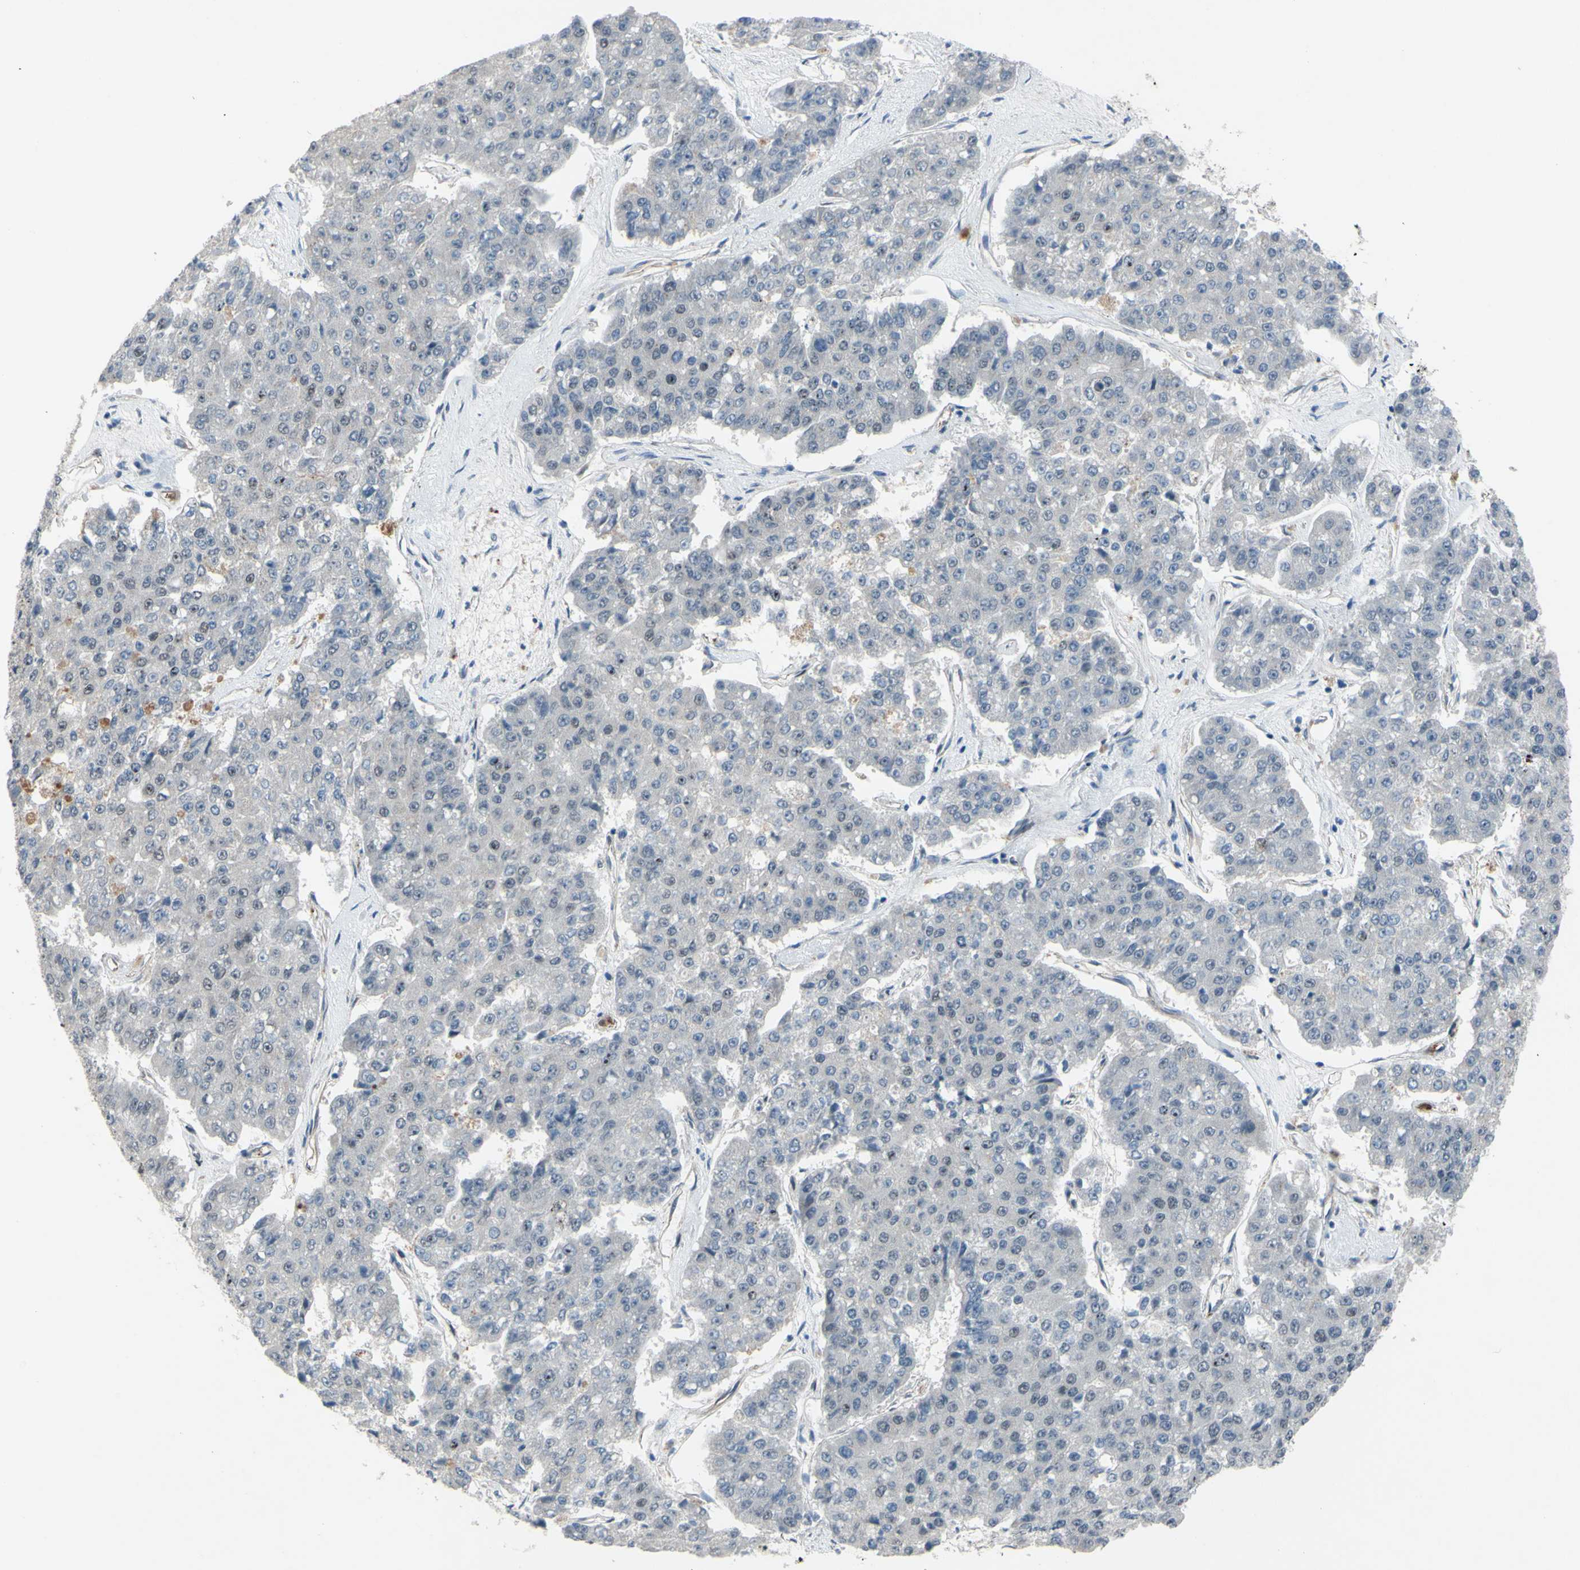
{"staining": {"intensity": "negative", "quantity": "none", "location": "none"}, "tissue": "pancreatic cancer", "cell_type": "Tumor cells", "image_type": "cancer", "snomed": [{"axis": "morphology", "description": "Adenocarcinoma, NOS"}, {"axis": "topography", "description": "Pancreas"}], "caption": "This is an immunohistochemistry (IHC) histopathology image of human pancreatic cancer (adenocarcinoma). There is no staining in tumor cells.", "gene": "GRAMD2B", "patient": {"sex": "male", "age": 50}}